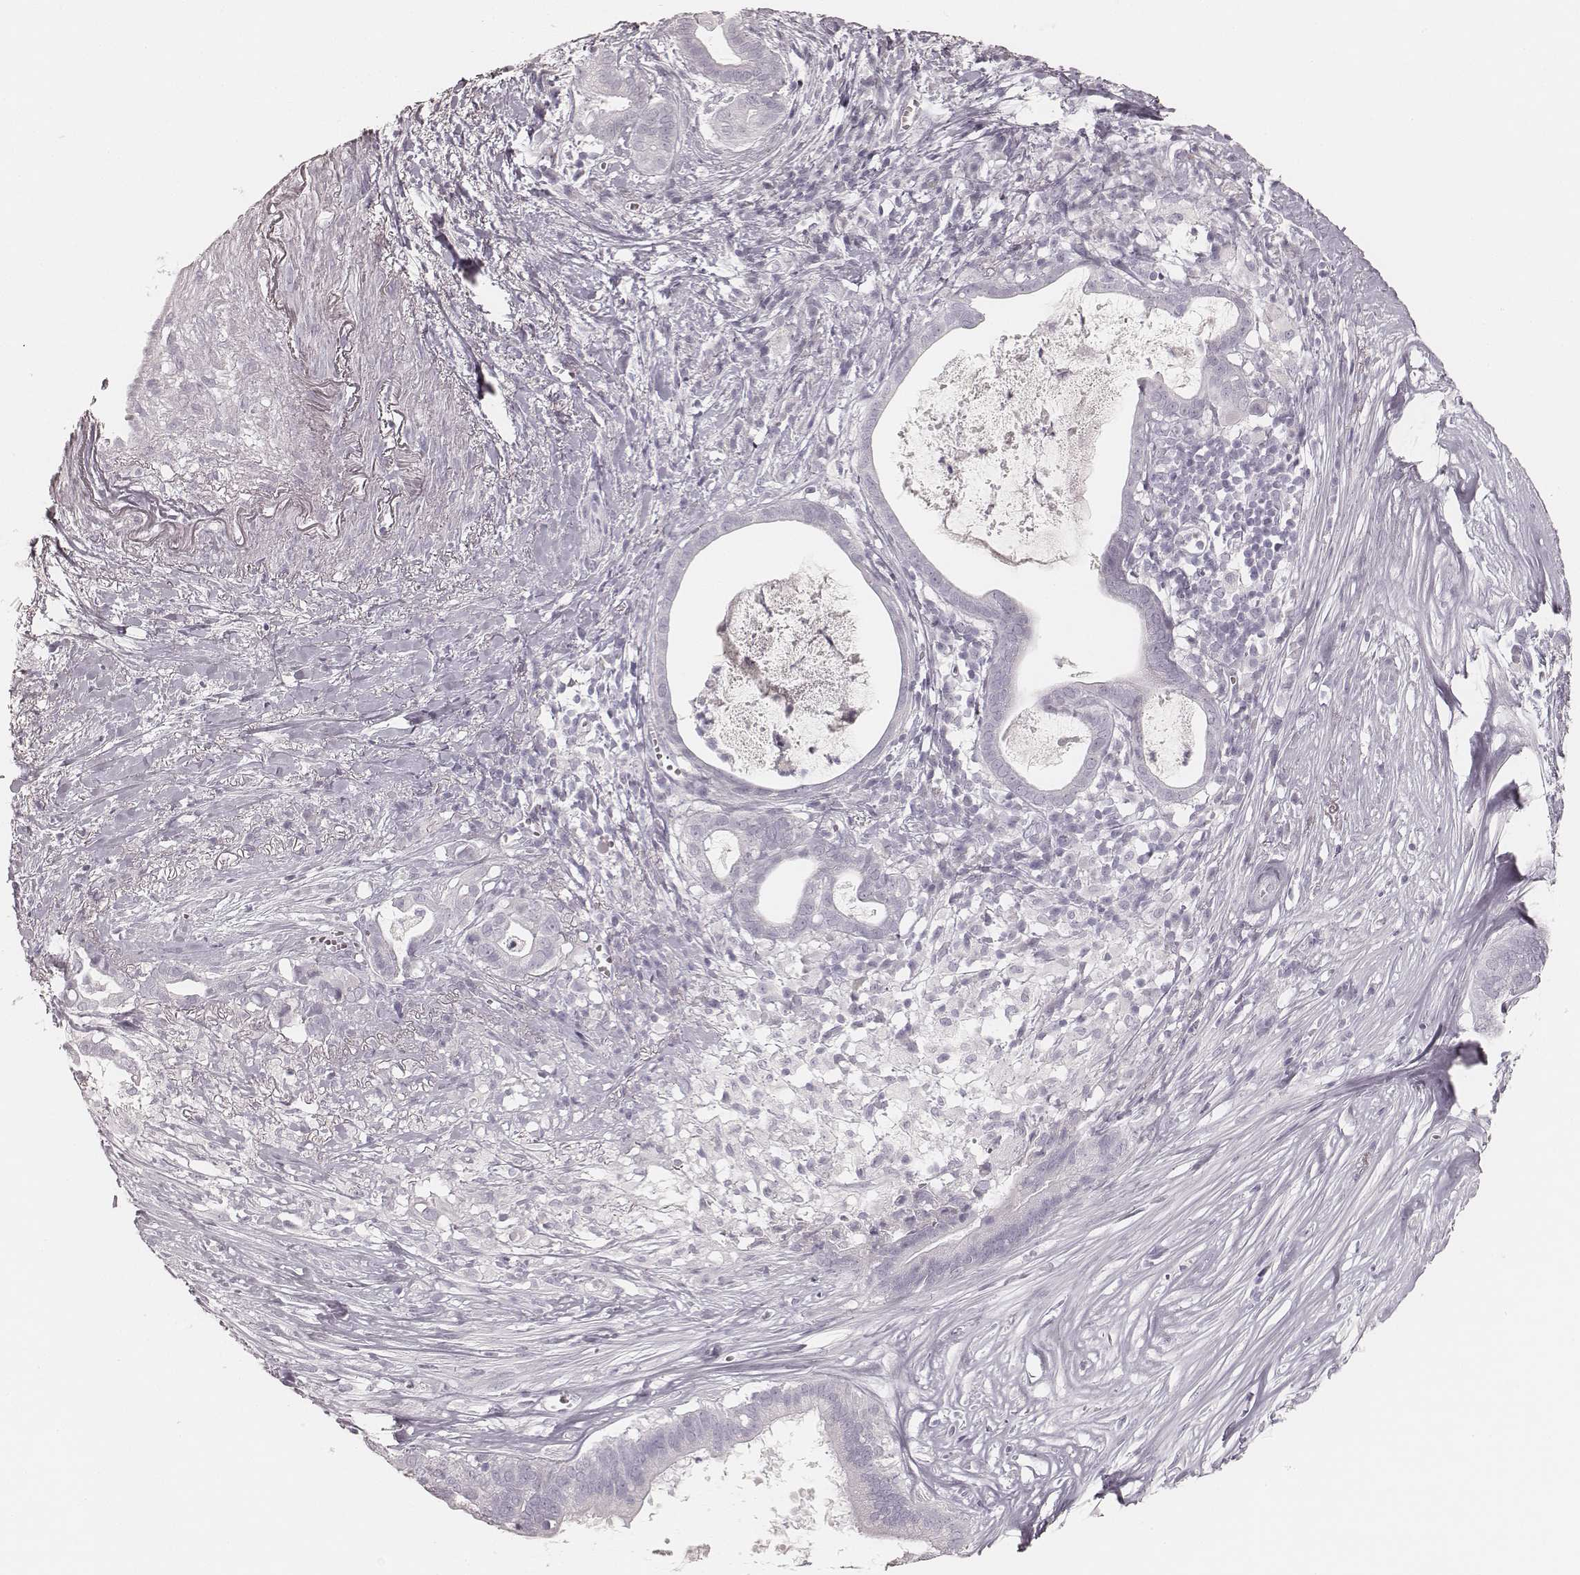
{"staining": {"intensity": "negative", "quantity": "none", "location": "none"}, "tissue": "pancreatic cancer", "cell_type": "Tumor cells", "image_type": "cancer", "snomed": [{"axis": "morphology", "description": "Adenocarcinoma, NOS"}, {"axis": "topography", "description": "Pancreas"}], "caption": "Pancreatic cancer (adenocarcinoma) was stained to show a protein in brown. There is no significant positivity in tumor cells. (IHC, brightfield microscopy, high magnification).", "gene": "KRT82", "patient": {"sex": "male", "age": 61}}